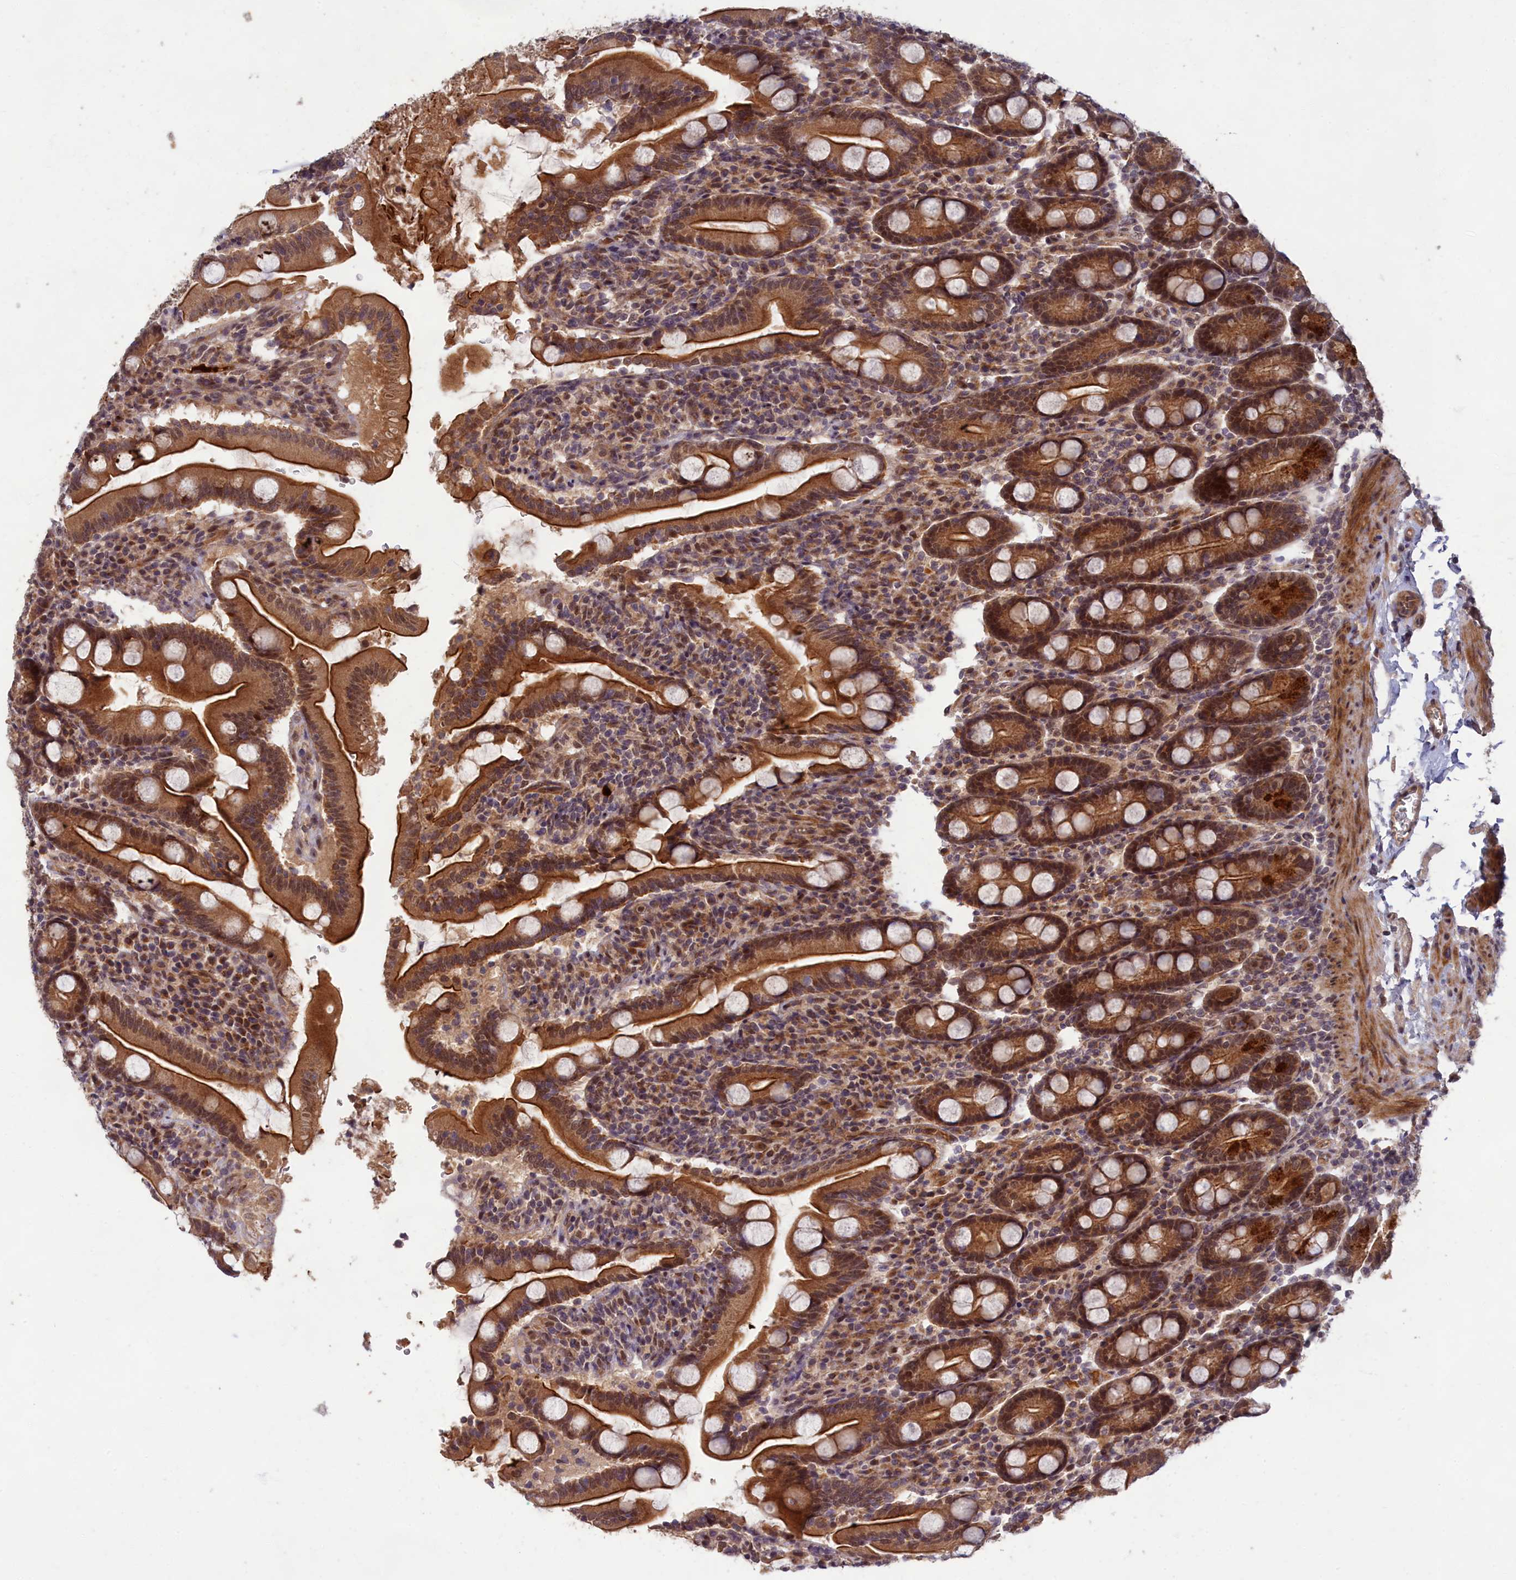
{"staining": {"intensity": "strong", "quantity": ">75%", "location": "cytoplasmic/membranous,nuclear"}, "tissue": "duodenum", "cell_type": "Glandular cells", "image_type": "normal", "snomed": [{"axis": "morphology", "description": "Normal tissue, NOS"}, {"axis": "topography", "description": "Duodenum"}], "caption": "Protein staining of unremarkable duodenum reveals strong cytoplasmic/membranous,nuclear positivity in approximately >75% of glandular cells. (IHC, brightfield microscopy, high magnification).", "gene": "EARS2", "patient": {"sex": "male", "age": 35}}